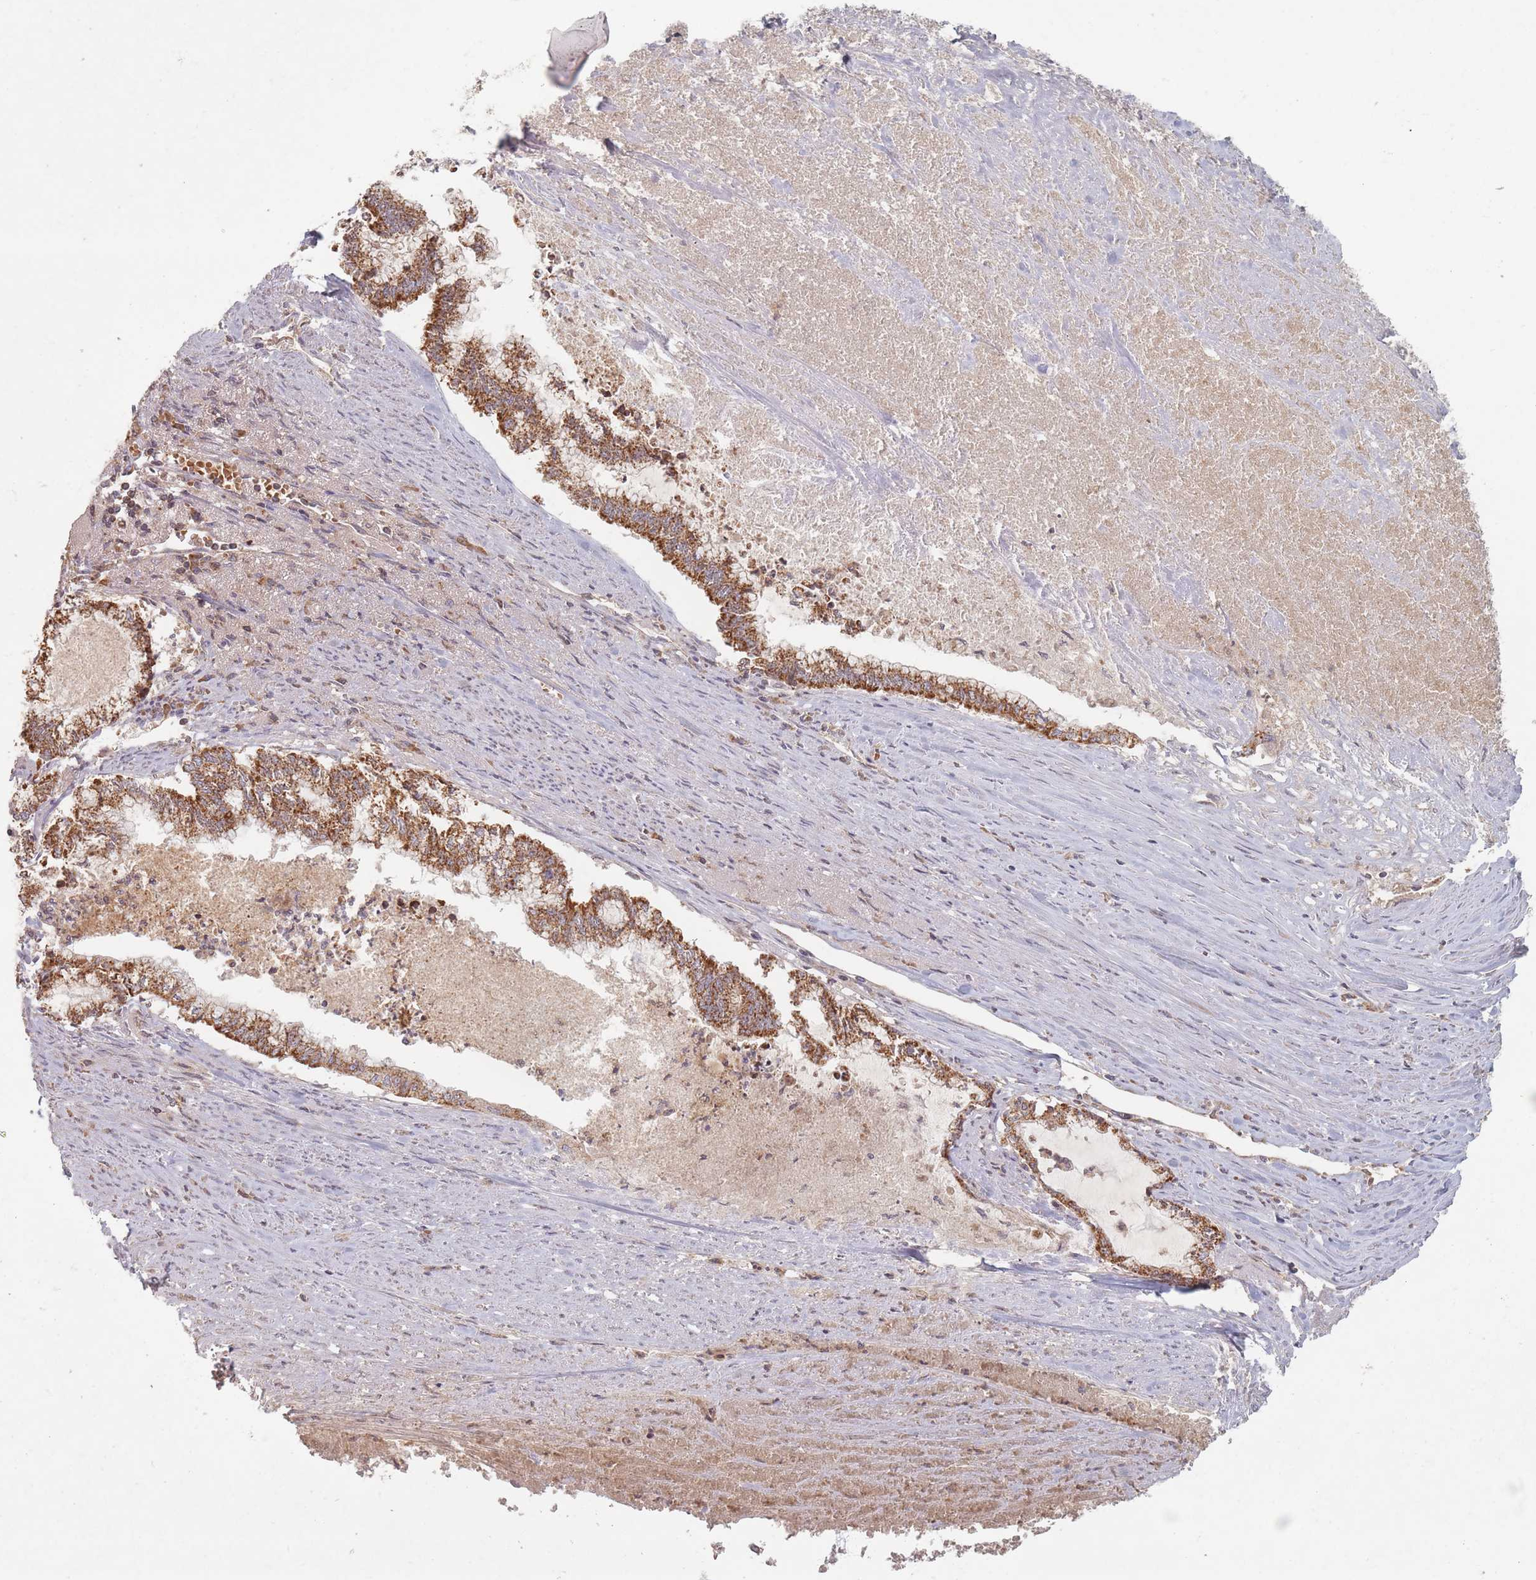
{"staining": {"intensity": "moderate", "quantity": ">75%", "location": "cytoplasmic/membranous"}, "tissue": "endometrial cancer", "cell_type": "Tumor cells", "image_type": "cancer", "snomed": [{"axis": "morphology", "description": "Adenocarcinoma, NOS"}, {"axis": "topography", "description": "Endometrium"}], "caption": "This histopathology image demonstrates endometrial cancer stained with immunohistochemistry (IHC) to label a protein in brown. The cytoplasmic/membranous of tumor cells show moderate positivity for the protein. Nuclei are counter-stained blue.", "gene": "OR2M4", "patient": {"sex": "female", "age": 79}}